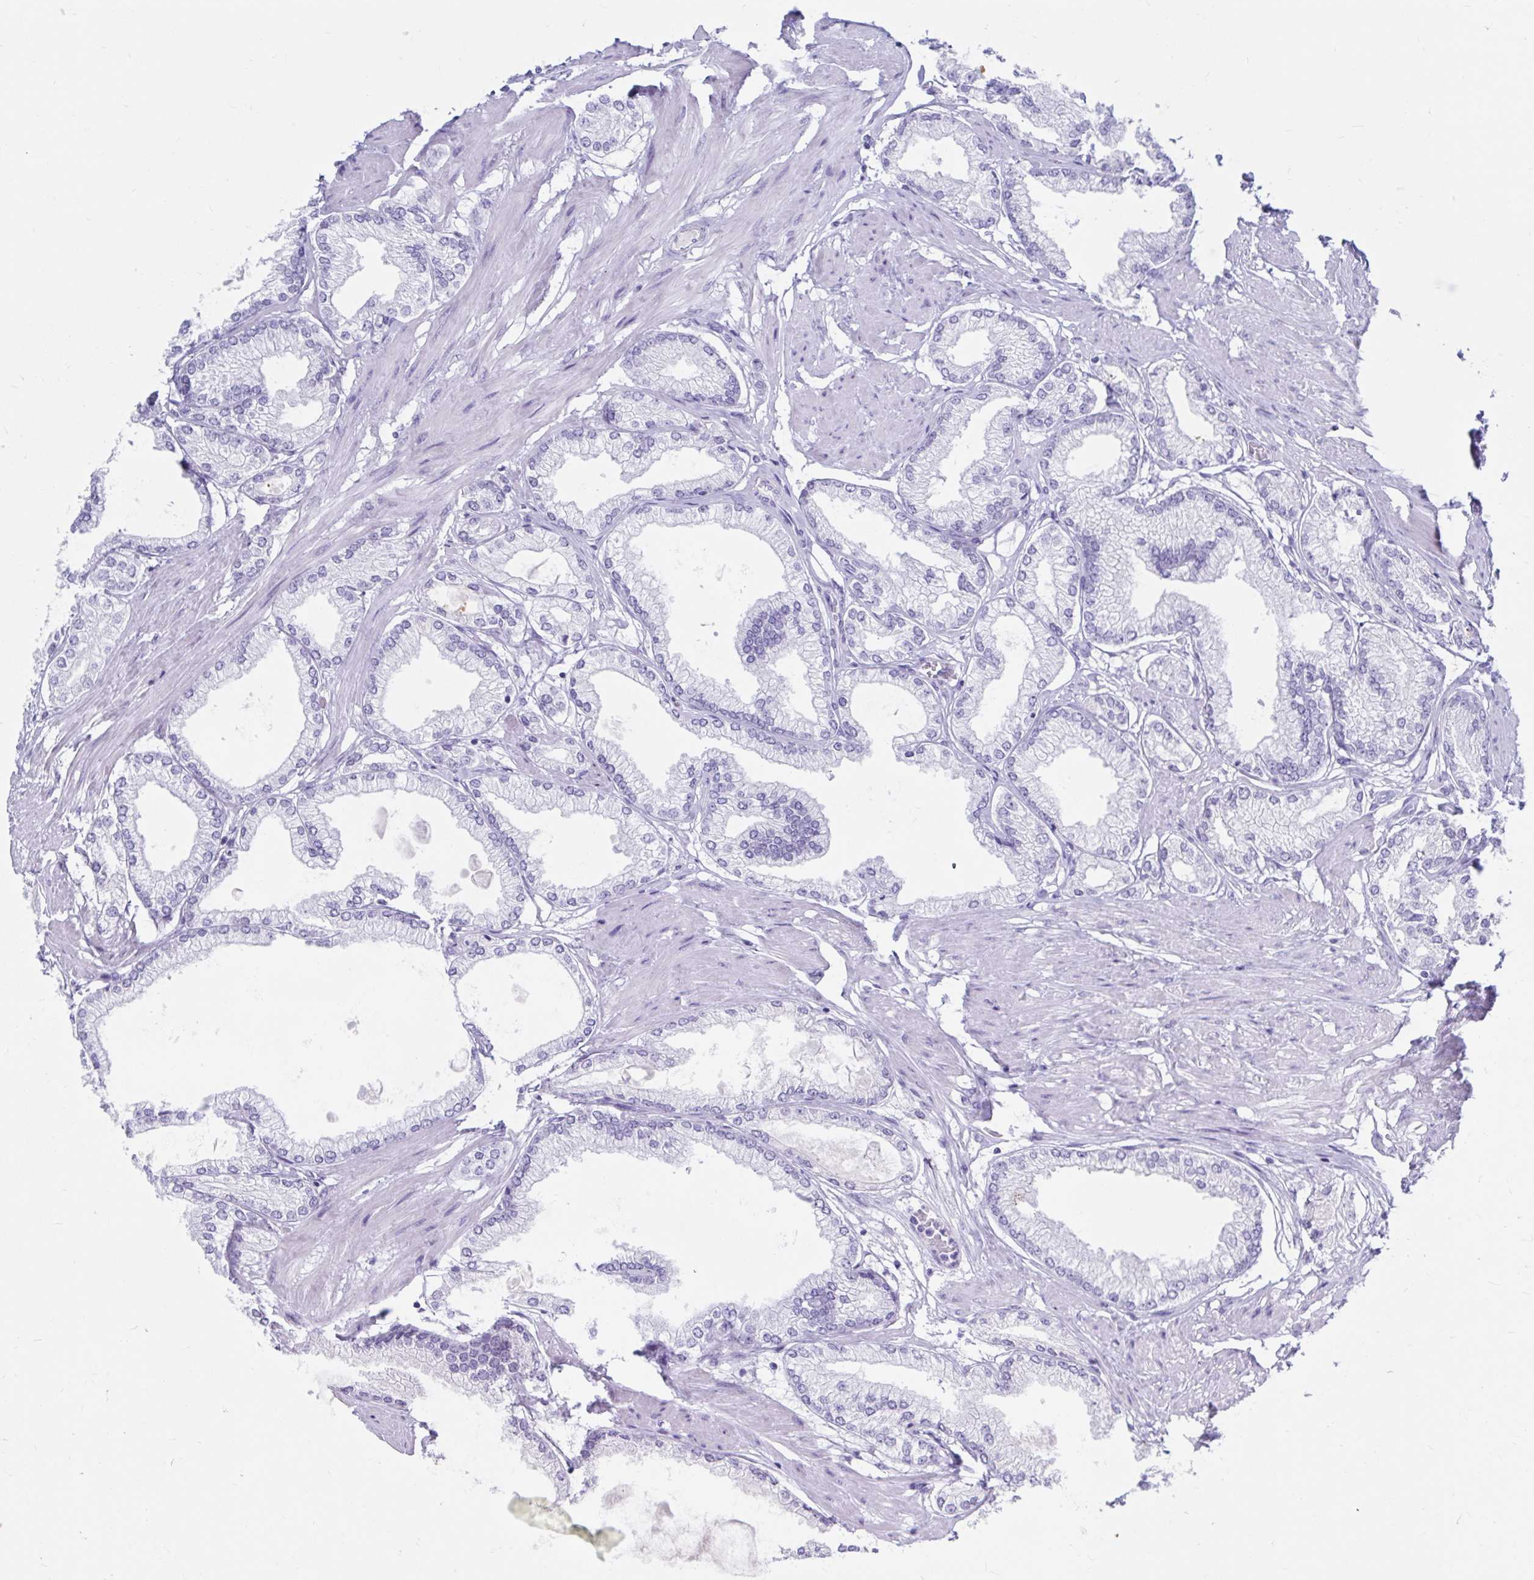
{"staining": {"intensity": "negative", "quantity": "none", "location": "none"}, "tissue": "prostate cancer", "cell_type": "Tumor cells", "image_type": "cancer", "snomed": [{"axis": "morphology", "description": "Adenocarcinoma, High grade"}, {"axis": "topography", "description": "Prostate"}], "caption": "This is a micrograph of IHC staining of high-grade adenocarcinoma (prostate), which shows no positivity in tumor cells.", "gene": "DPEP3", "patient": {"sex": "male", "age": 68}}